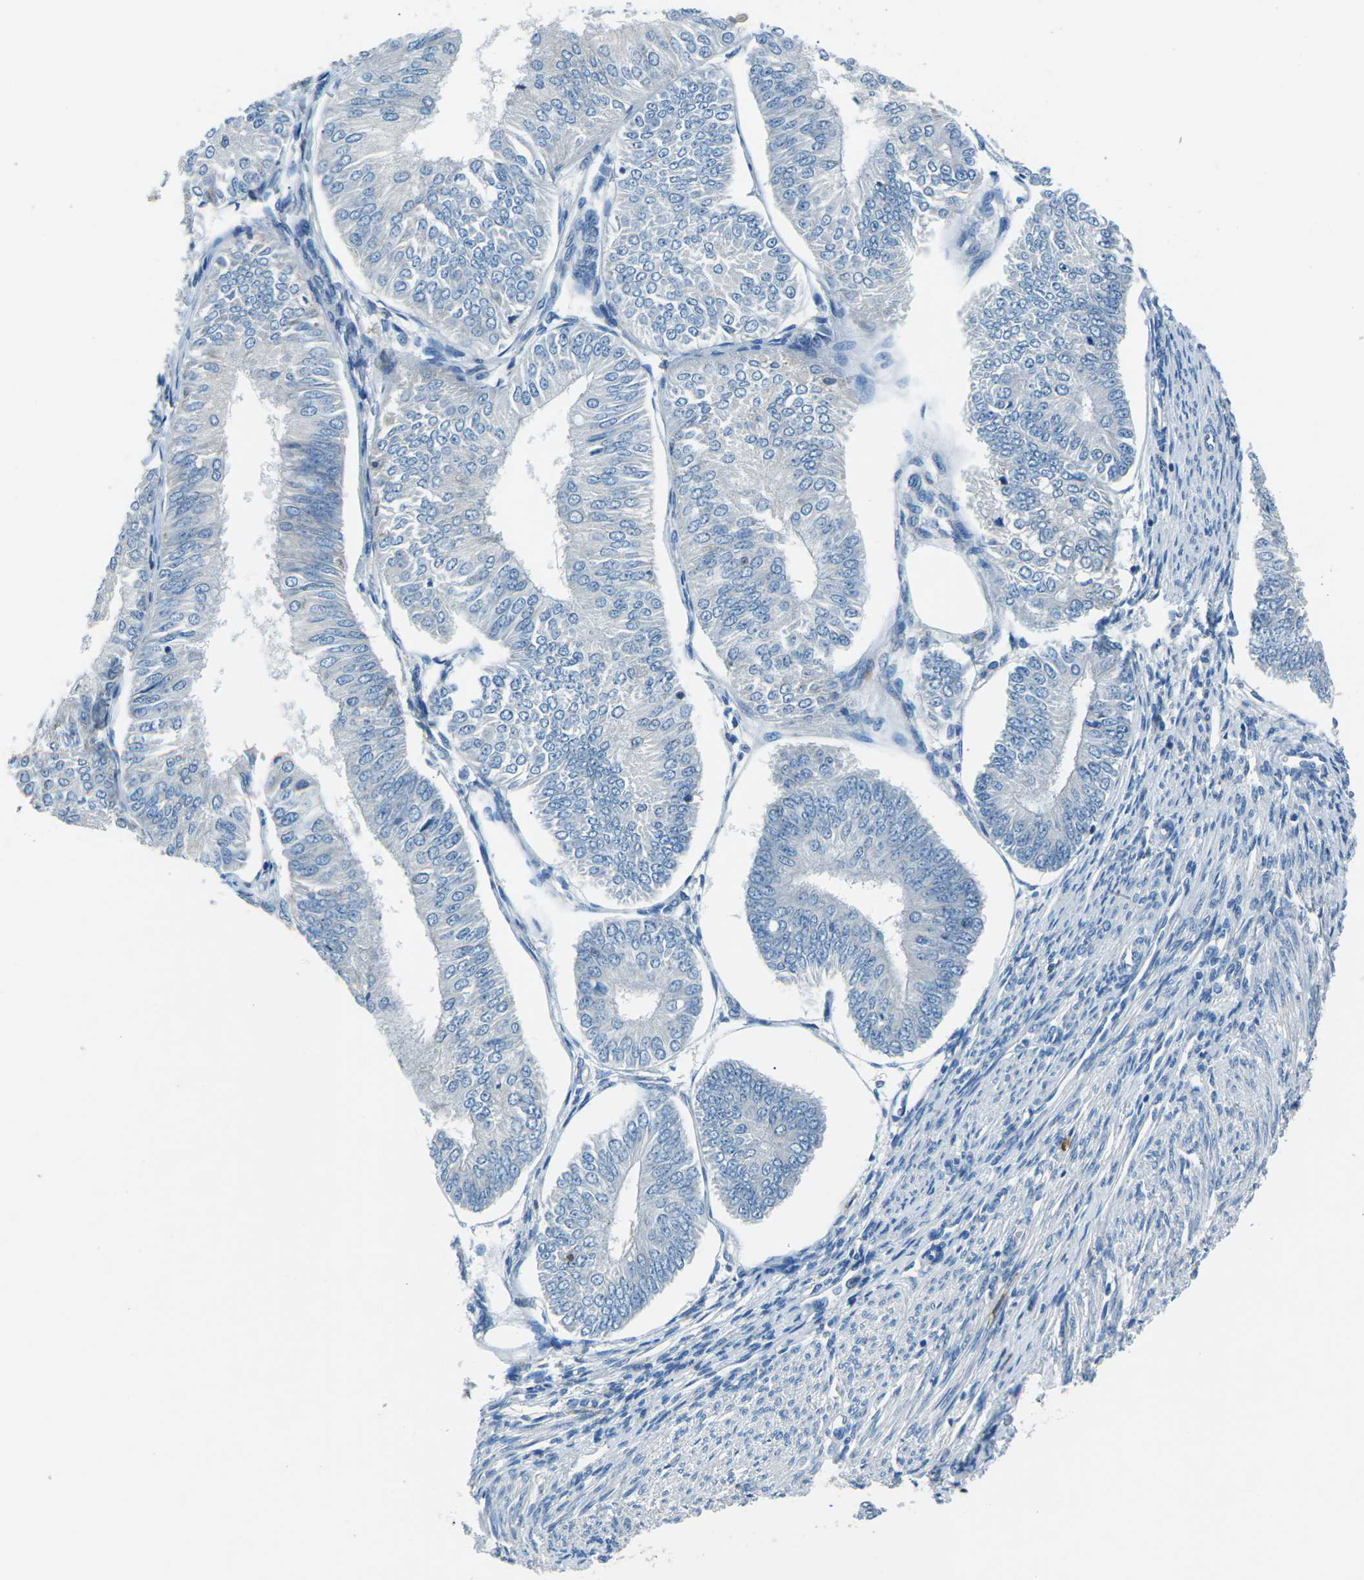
{"staining": {"intensity": "negative", "quantity": "none", "location": "none"}, "tissue": "endometrial cancer", "cell_type": "Tumor cells", "image_type": "cancer", "snomed": [{"axis": "morphology", "description": "Adenocarcinoma, NOS"}, {"axis": "topography", "description": "Endometrium"}], "caption": "Photomicrograph shows no significant protein positivity in tumor cells of endometrial cancer (adenocarcinoma).", "gene": "CD1D", "patient": {"sex": "female", "age": 58}}